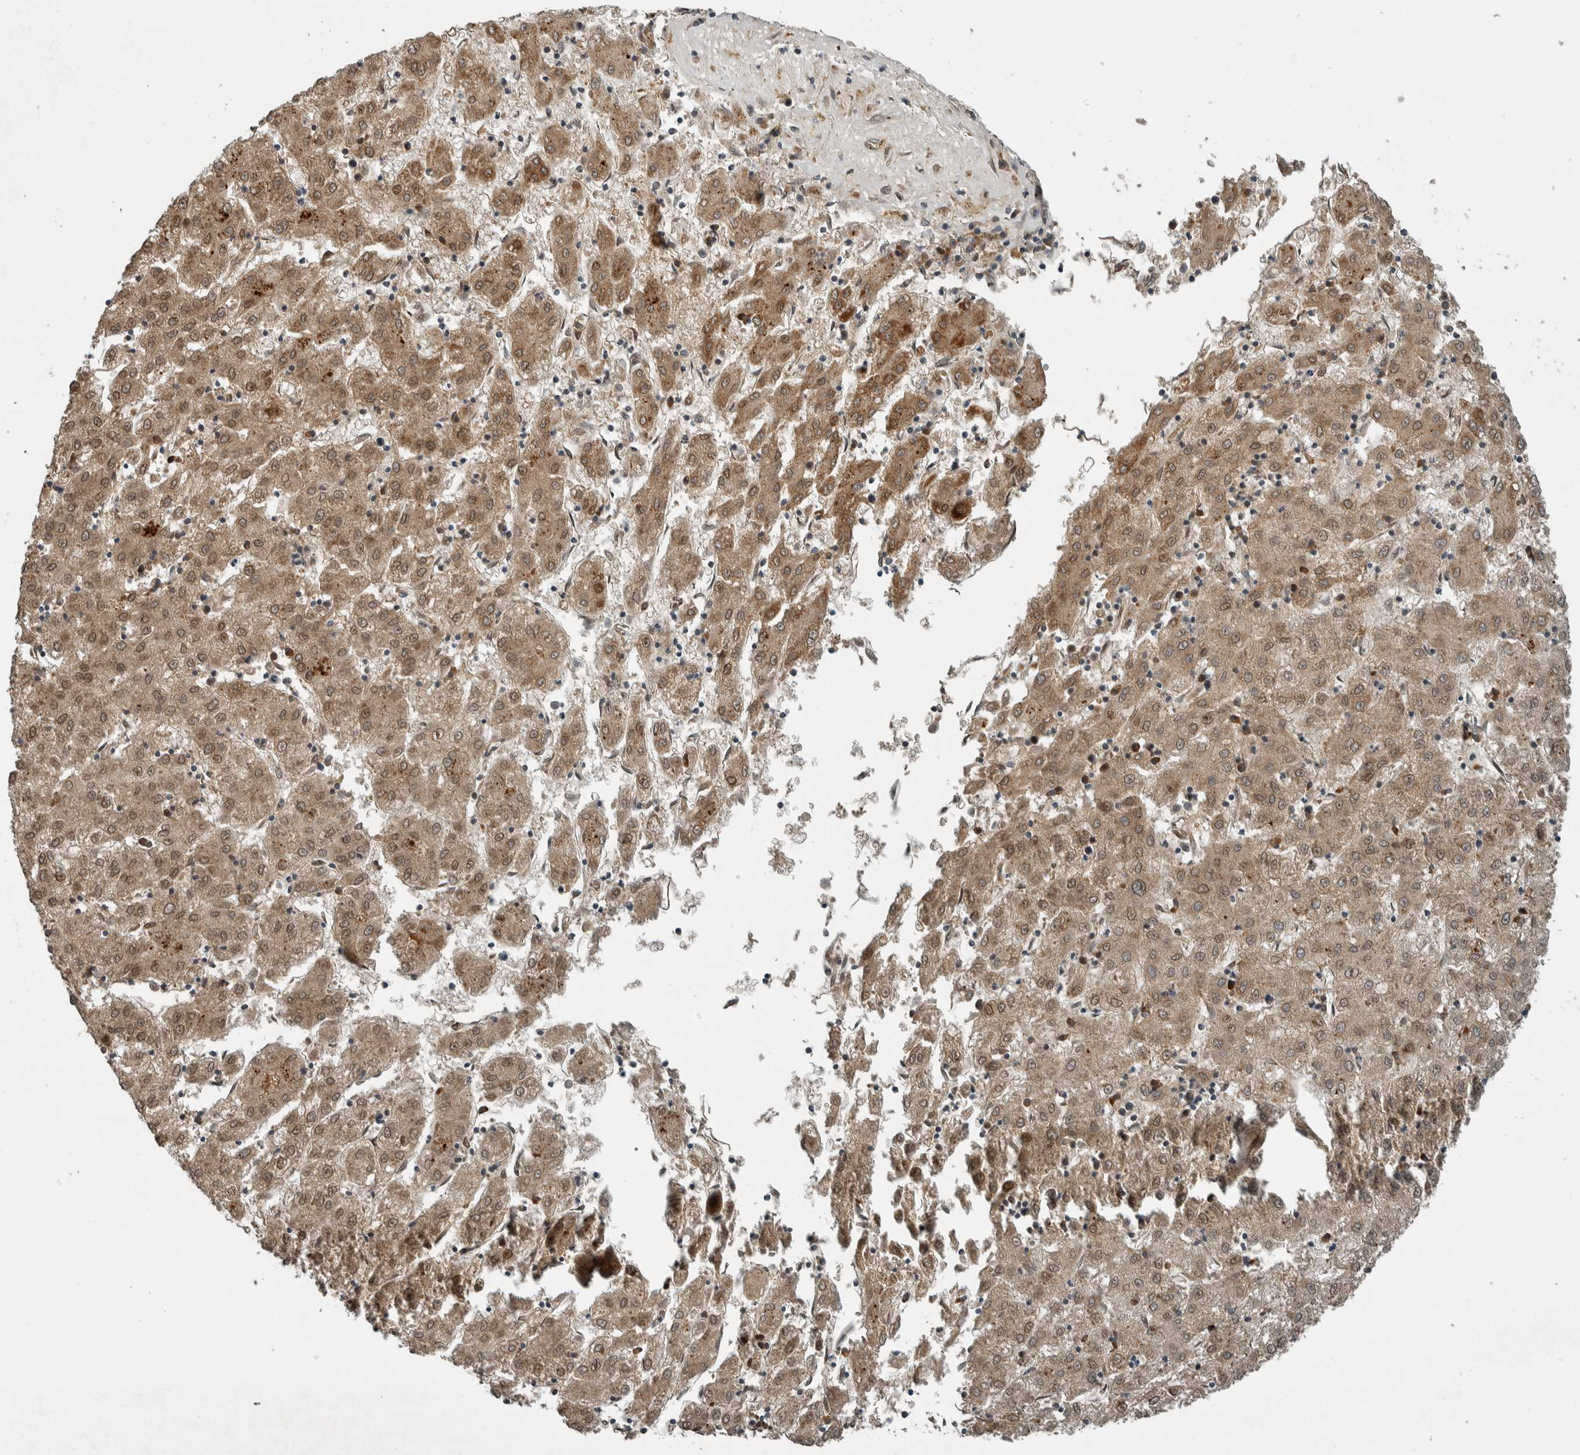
{"staining": {"intensity": "weak", "quantity": ">75%", "location": "cytoplasmic/membranous"}, "tissue": "liver cancer", "cell_type": "Tumor cells", "image_type": "cancer", "snomed": [{"axis": "morphology", "description": "Carcinoma, Hepatocellular, NOS"}, {"axis": "topography", "description": "Liver"}], "caption": "Liver cancer was stained to show a protein in brown. There is low levels of weak cytoplasmic/membranous positivity in about >75% of tumor cells.", "gene": "XPO5", "patient": {"sex": "male", "age": 72}}